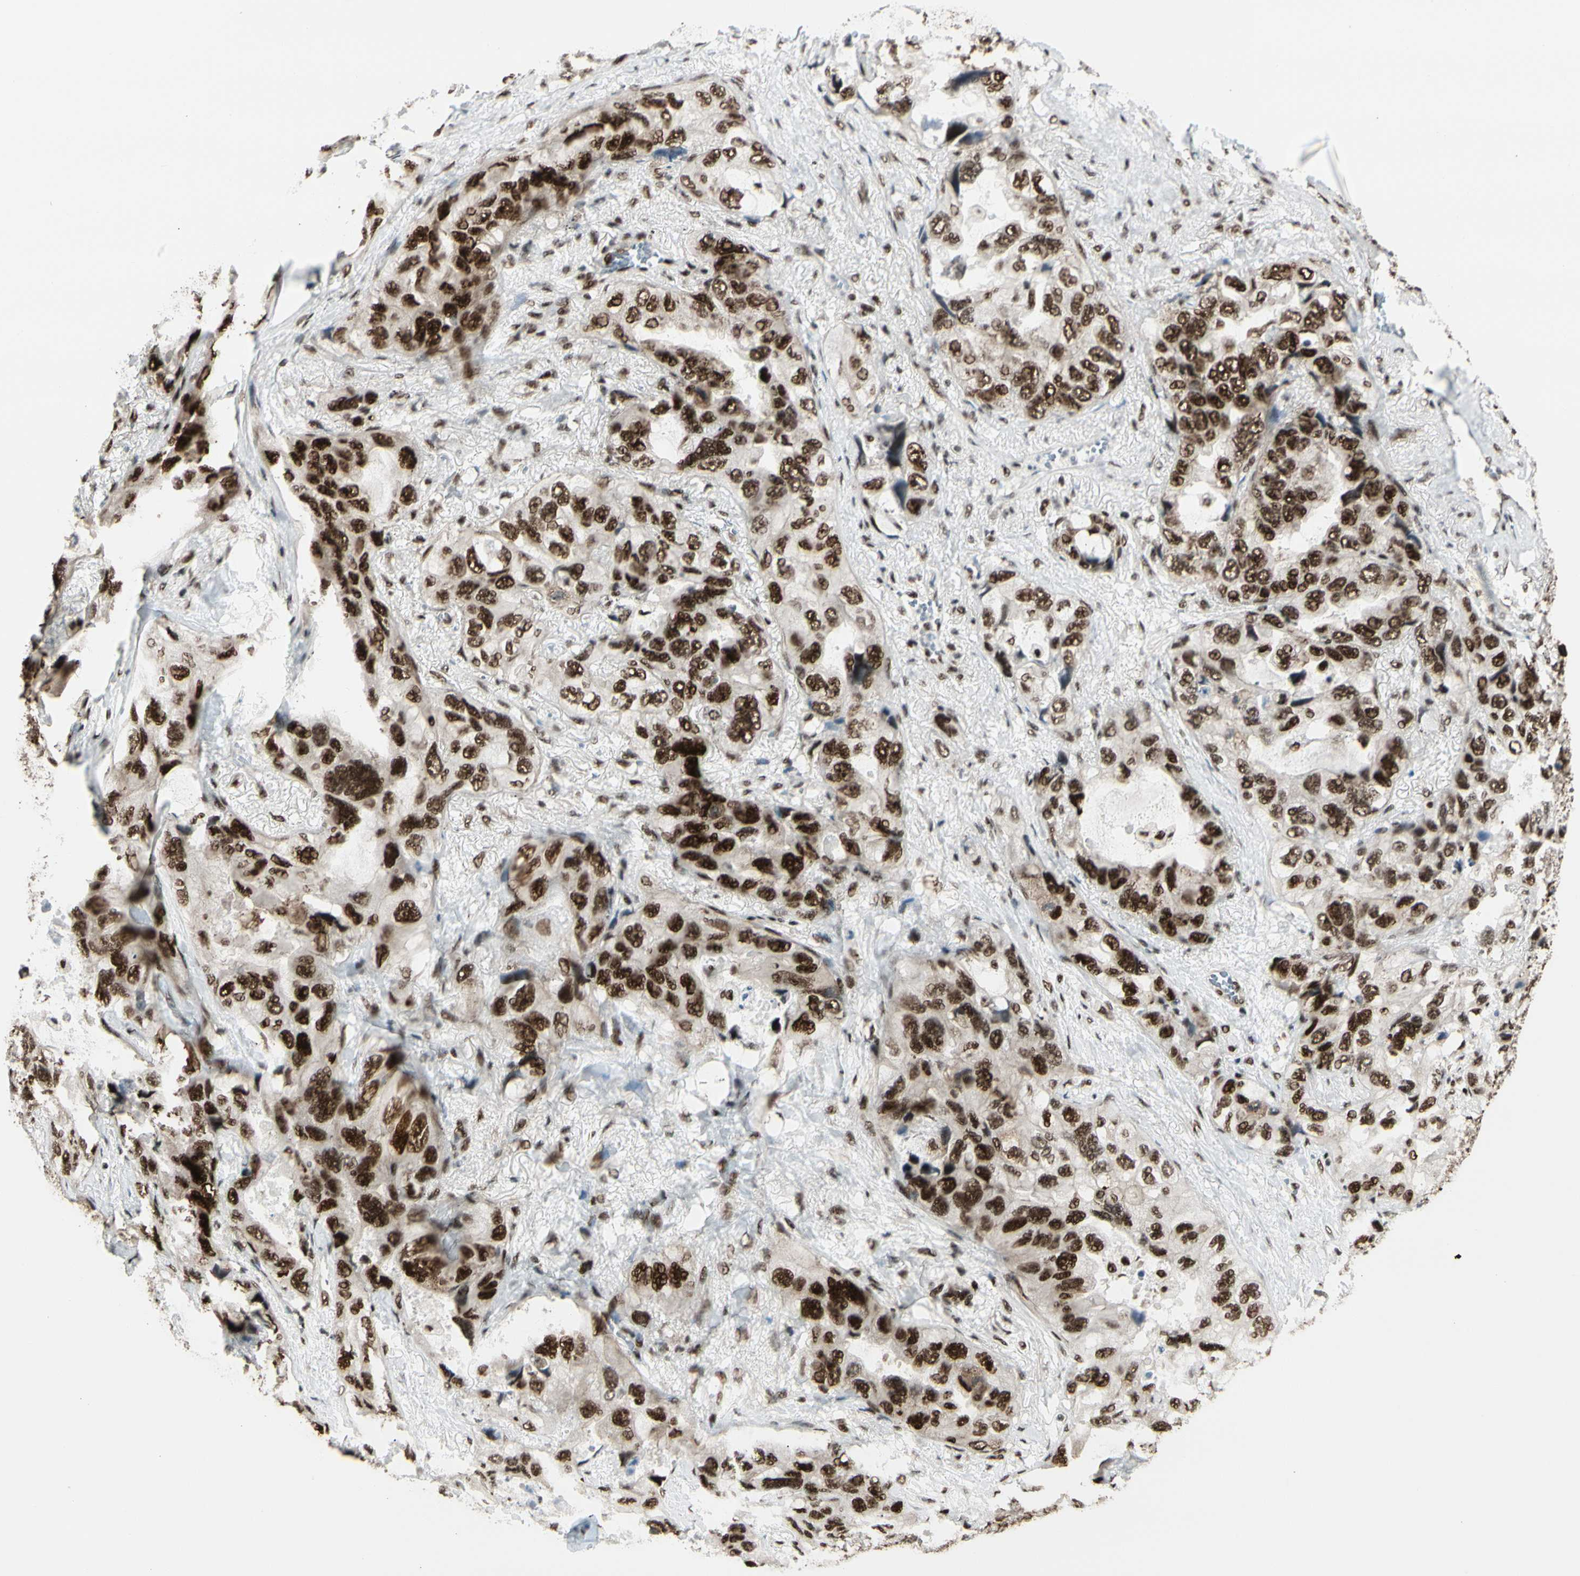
{"staining": {"intensity": "strong", "quantity": ">75%", "location": "nuclear"}, "tissue": "lung cancer", "cell_type": "Tumor cells", "image_type": "cancer", "snomed": [{"axis": "morphology", "description": "Squamous cell carcinoma, NOS"}, {"axis": "topography", "description": "Lung"}], "caption": "Protein expression by IHC demonstrates strong nuclear staining in about >75% of tumor cells in lung squamous cell carcinoma.", "gene": "HEXIM1", "patient": {"sex": "female", "age": 73}}